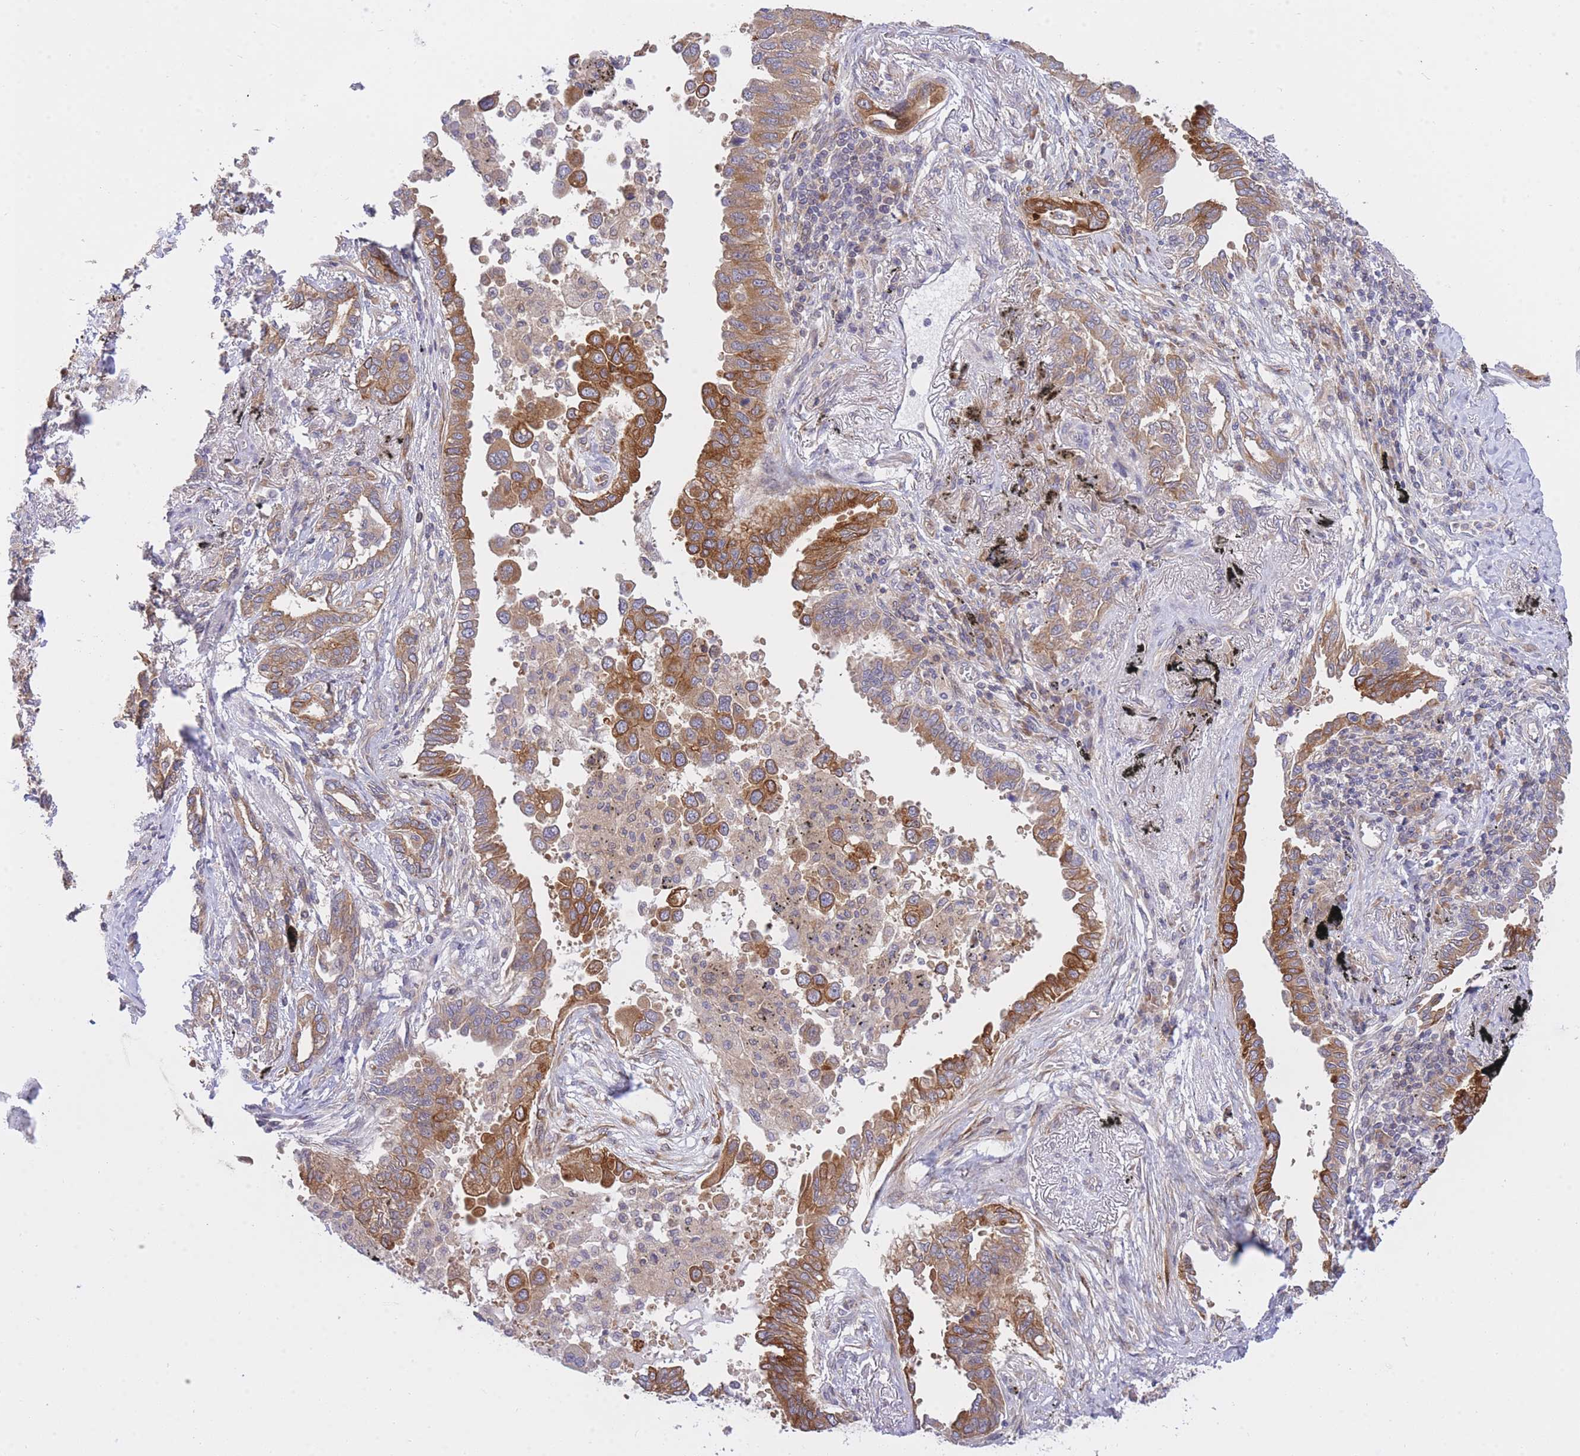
{"staining": {"intensity": "moderate", "quantity": ">75%", "location": "cytoplasmic/membranous"}, "tissue": "lung cancer", "cell_type": "Tumor cells", "image_type": "cancer", "snomed": [{"axis": "morphology", "description": "Adenocarcinoma, NOS"}, {"axis": "topography", "description": "Lung"}], "caption": "The histopathology image reveals staining of lung cancer, revealing moderate cytoplasmic/membranous protein expression (brown color) within tumor cells.", "gene": "EIF2B2", "patient": {"sex": "male", "age": 67}}